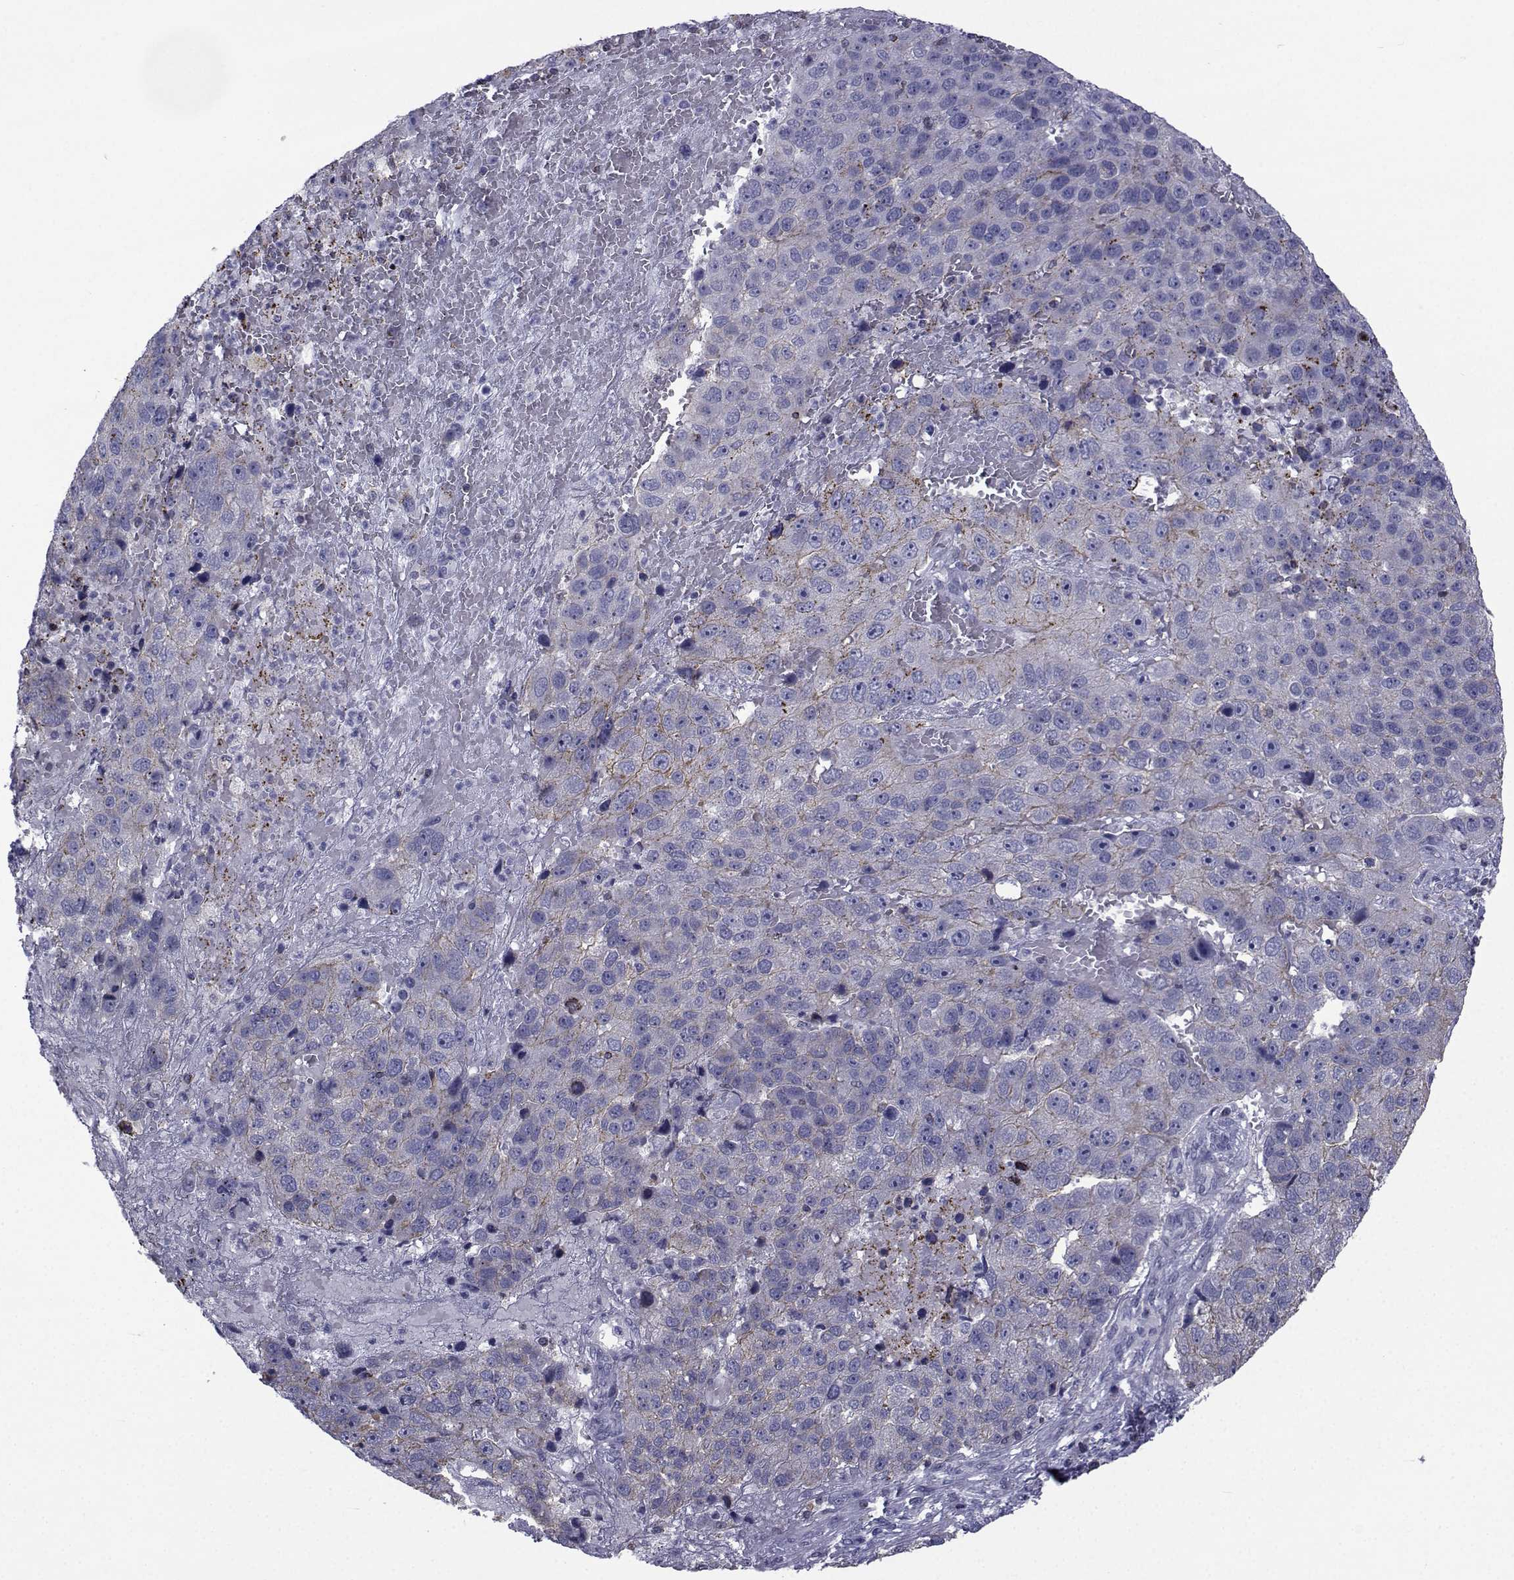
{"staining": {"intensity": "moderate", "quantity": "25%-75%", "location": "cytoplasmic/membranous"}, "tissue": "pancreatic cancer", "cell_type": "Tumor cells", "image_type": "cancer", "snomed": [{"axis": "morphology", "description": "Adenocarcinoma, NOS"}, {"axis": "topography", "description": "Pancreas"}], "caption": "Moderate cytoplasmic/membranous positivity for a protein is identified in approximately 25%-75% of tumor cells of pancreatic cancer using immunohistochemistry (IHC).", "gene": "PDE6H", "patient": {"sex": "female", "age": 61}}